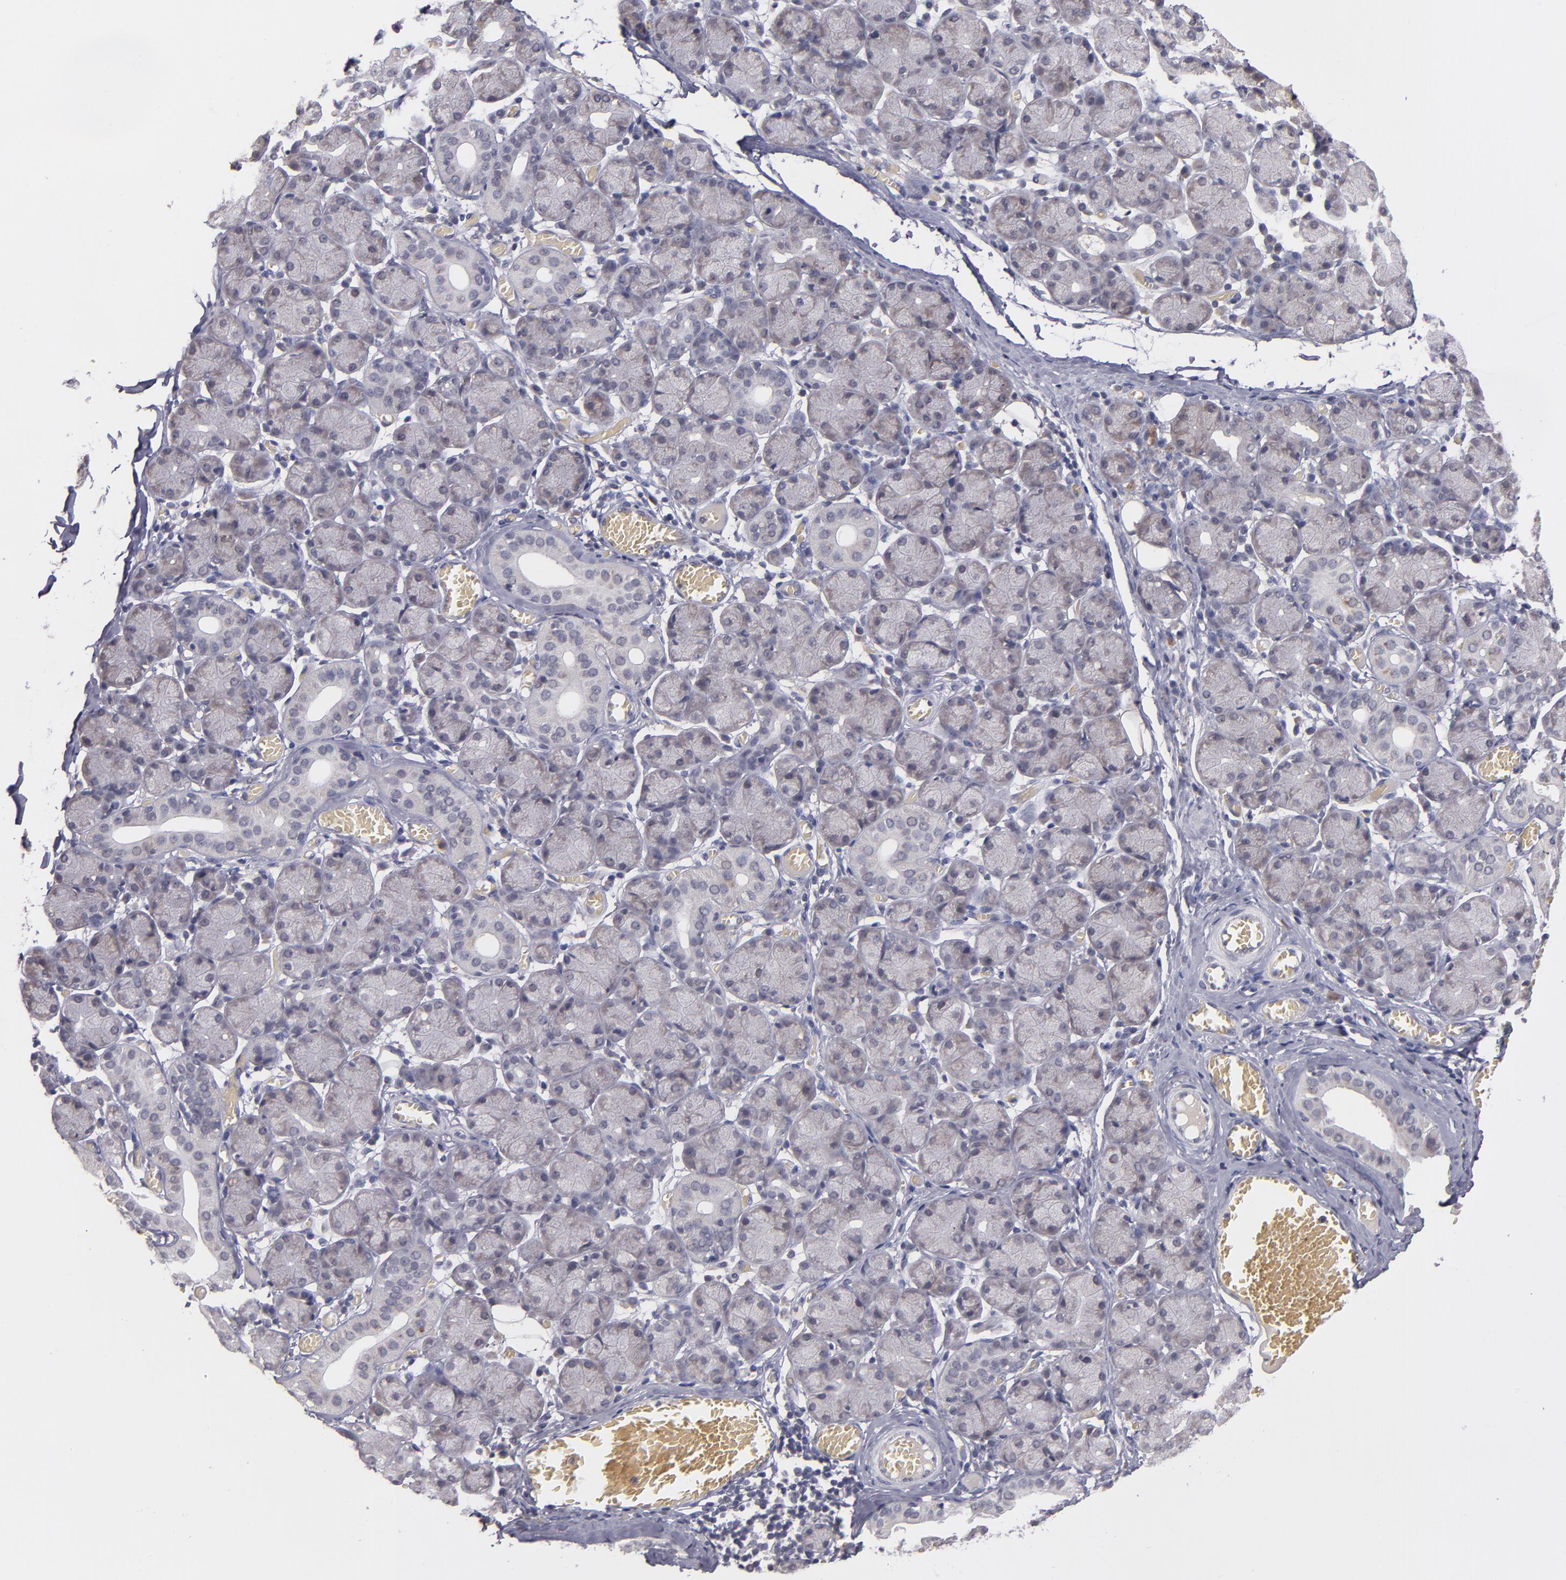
{"staining": {"intensity": "weak", "quantity": "<25%", "location": "cytoplasmic/membranous"}, "tissue": "salivary gland", "cell_type": "Glandular cells", "image_type": "normal", "snomed": [{"axis": "morphology", "description": "Normal tissue, NOS"}, {"axis": "topography", "description": "Salivary gland"}], "caption": "Image shows no protein positivity in glandular cells of unremarkable salivary gland. The staining is performed using DAB (3,3'-diaminobenzidine) brown chromogen with nuclei counter-stained in using hematoxylin.", "gene": "CDC7", "patient": {"sex": "female", "age": 24}}